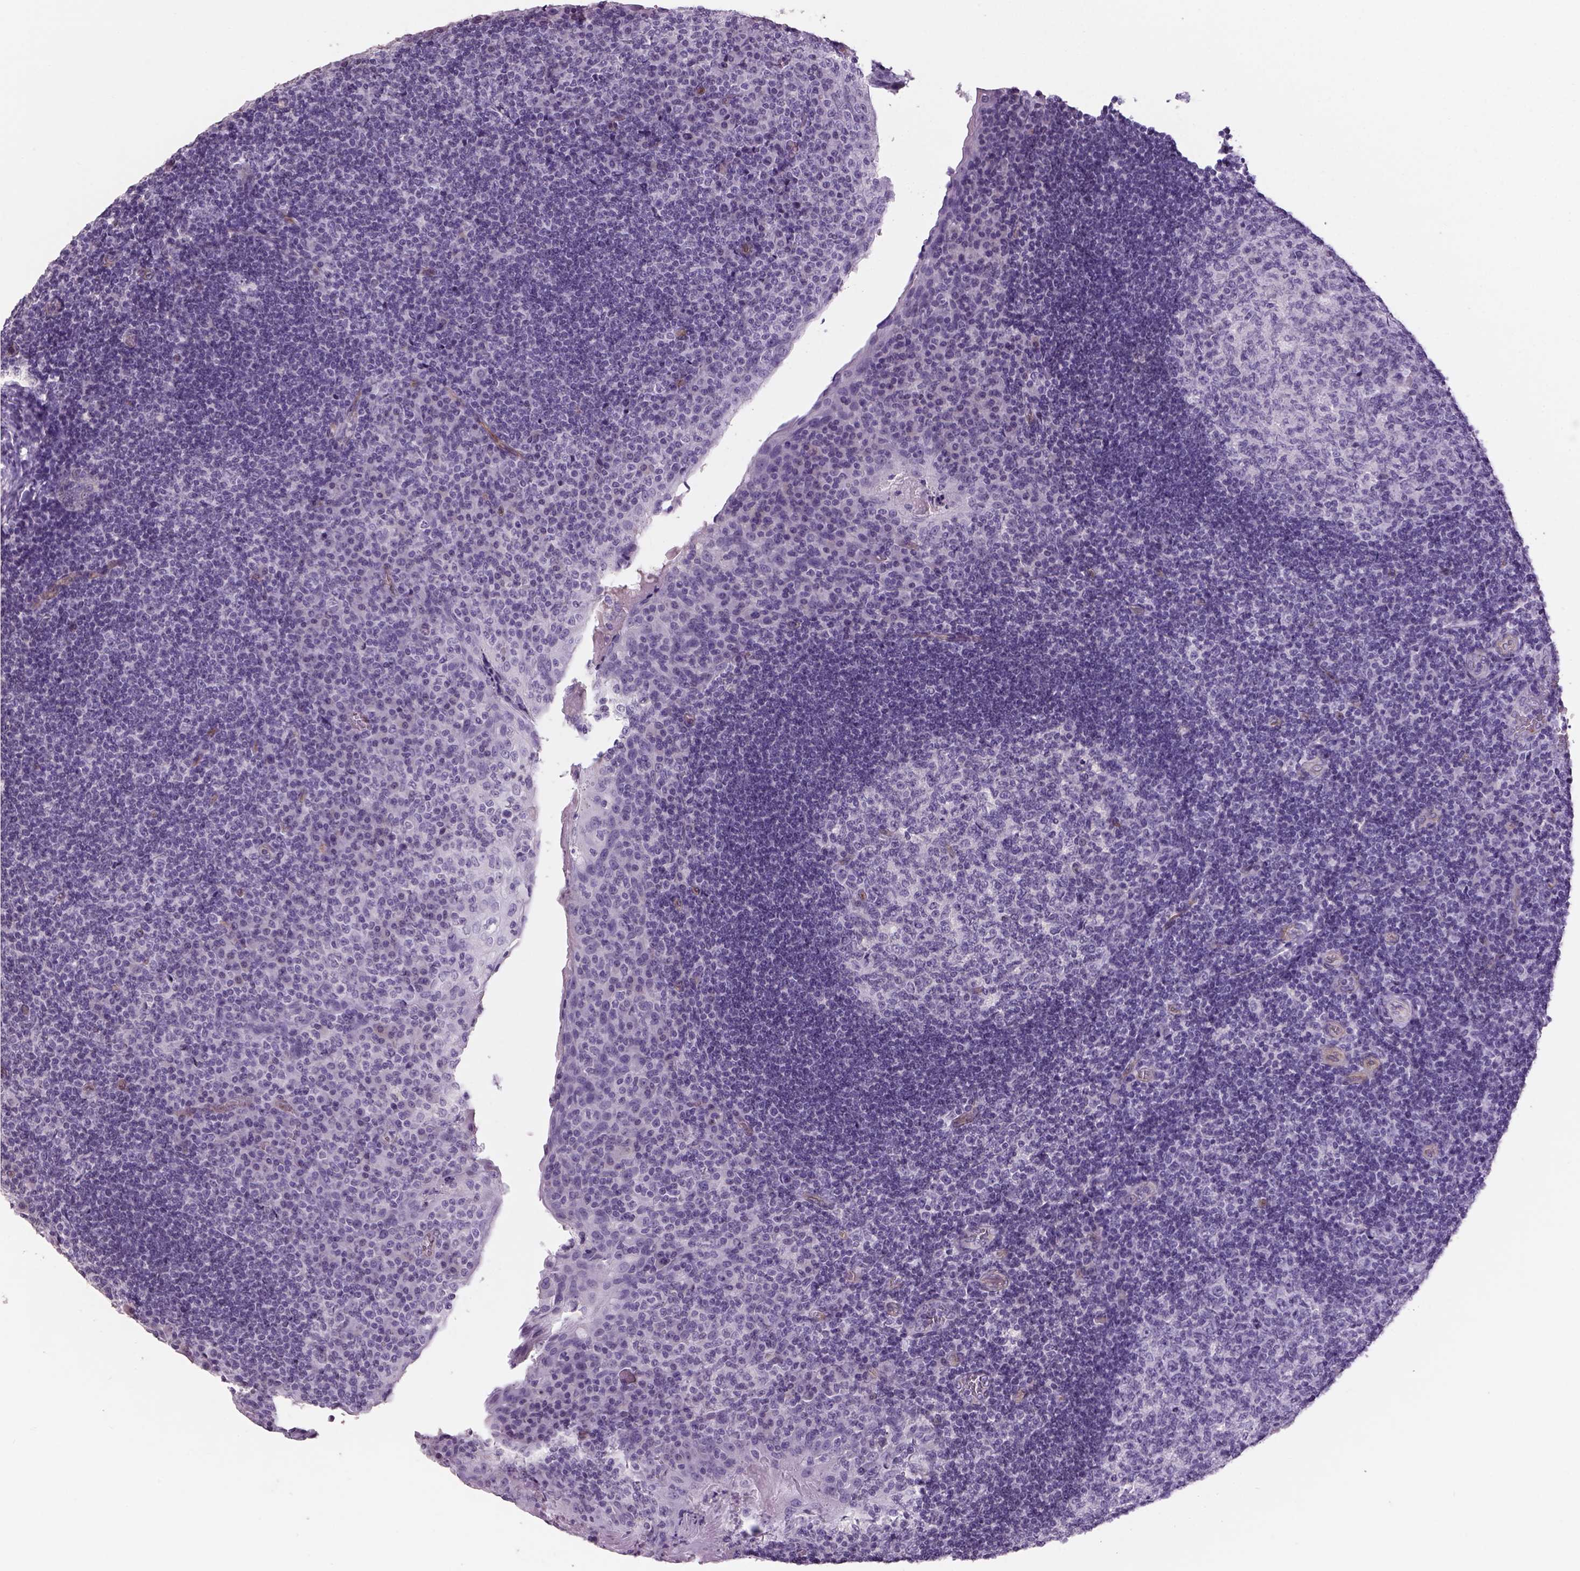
{"staining": {"intensity": "negative", "quantity": "none", "location": "none"}, "tissue": "tonsil", "cell_type": "Germinal center cells", "image_type": "normal", "snomed": [{"axis": "morphology", "description": "Normal tissue, NOS"}, {"axis": "topography", "description": "Tonsil"}], "caption": "A micrograph of tonsil stained for a protein displays no brown staining in germinal center cells.", "gene": "PRRT1", "patient": {"sex": "male", "age": 17}}